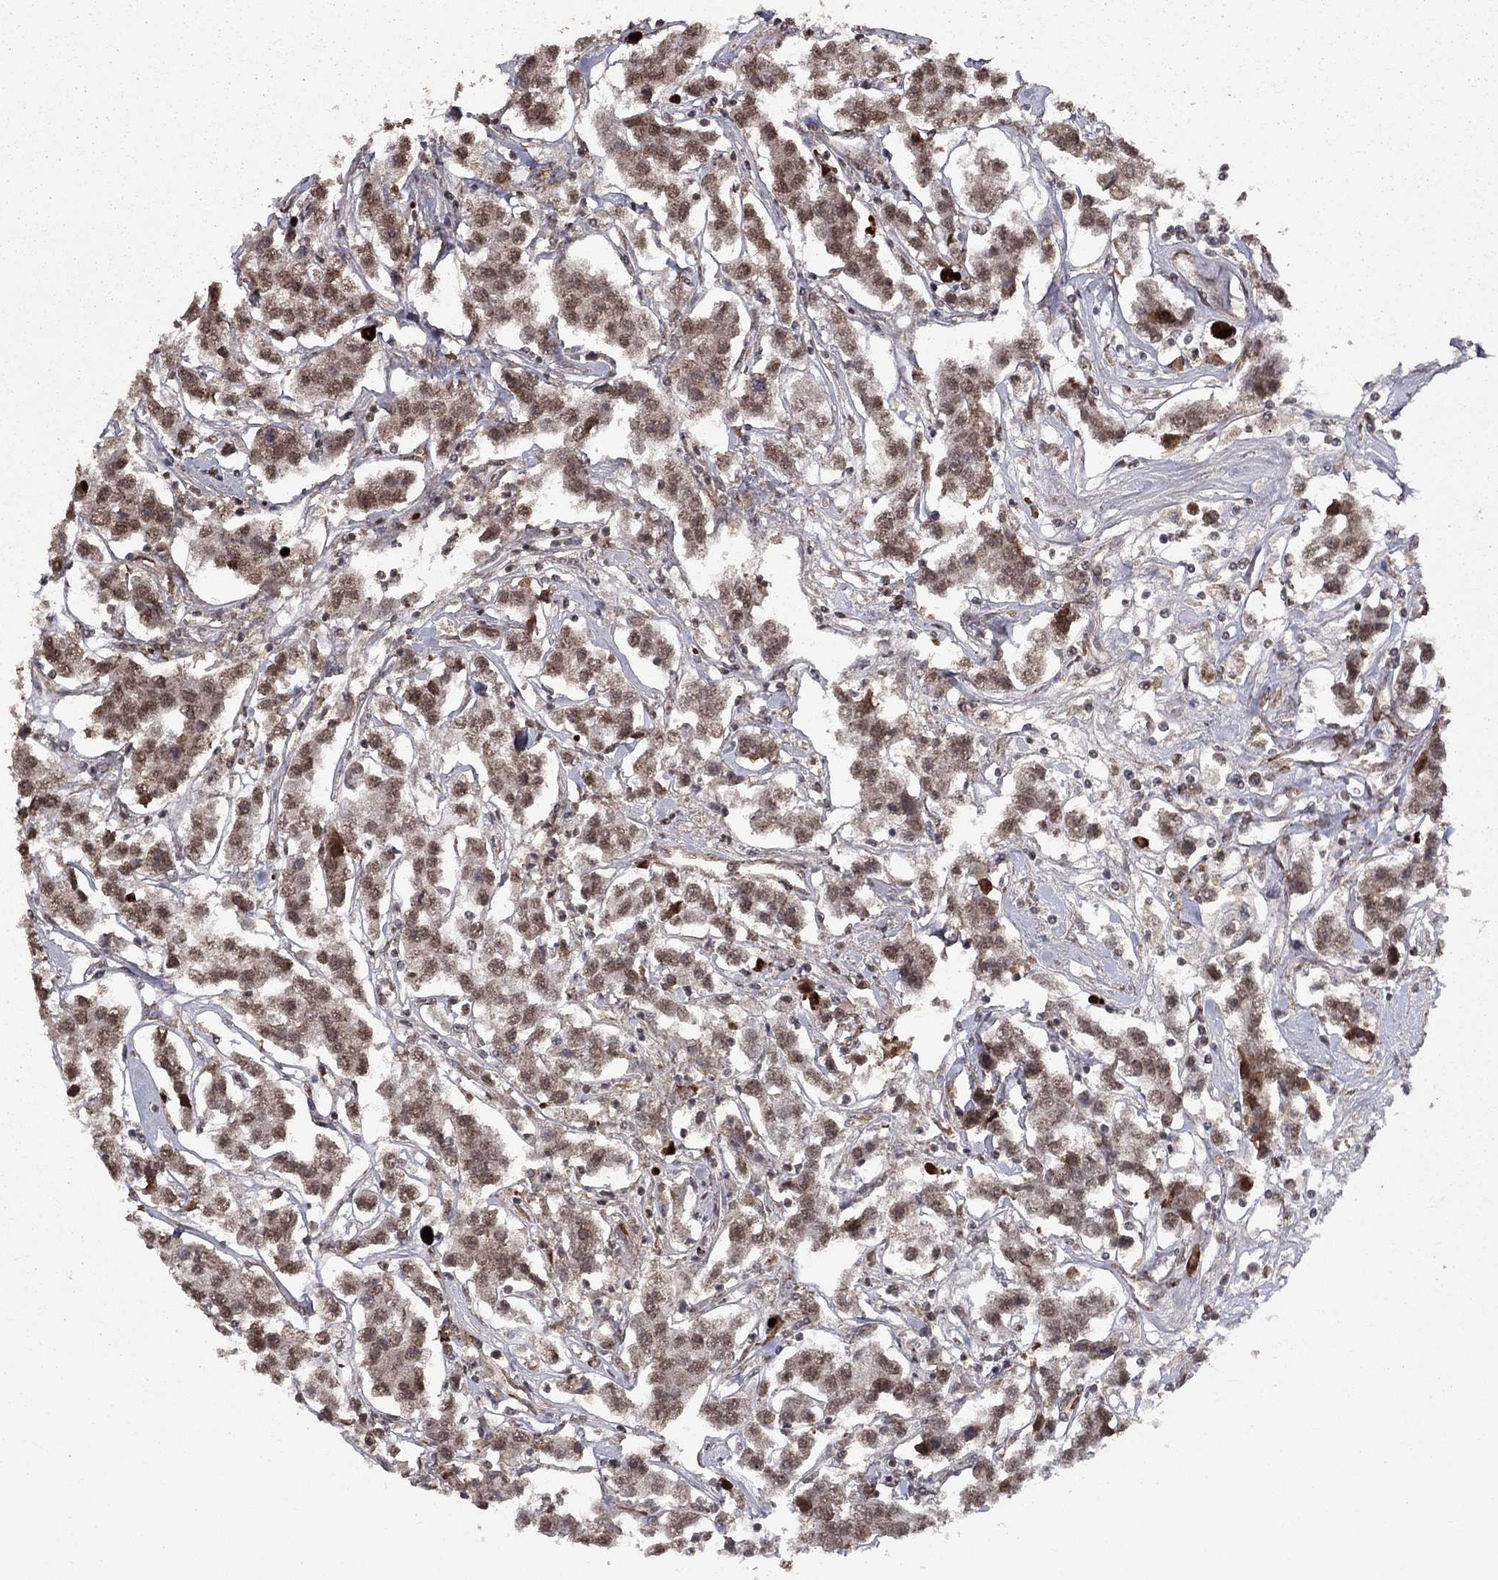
{"staining": {"intensity": "moderate", "quantity": "25%-75%", "location": "cytoplasmic/membranous"}, "tissue": "testis cancer", "cell_type": "Tumor cells", "image_type": "cancer", "snomed": [{"axis": "morphology", "description": "Seminoma, NOS"}, {"axis": "topography", "description": "Testis"}], "caption": "Approximately 25%-75% of tumor cells in testis cancer (seminoma) show moderate cytoplasmic/membranous protein expression as visualized by brown immunohistochemical staining.", "gene": "COL18A1", "patient": {"sex": "male", "age": 59}}